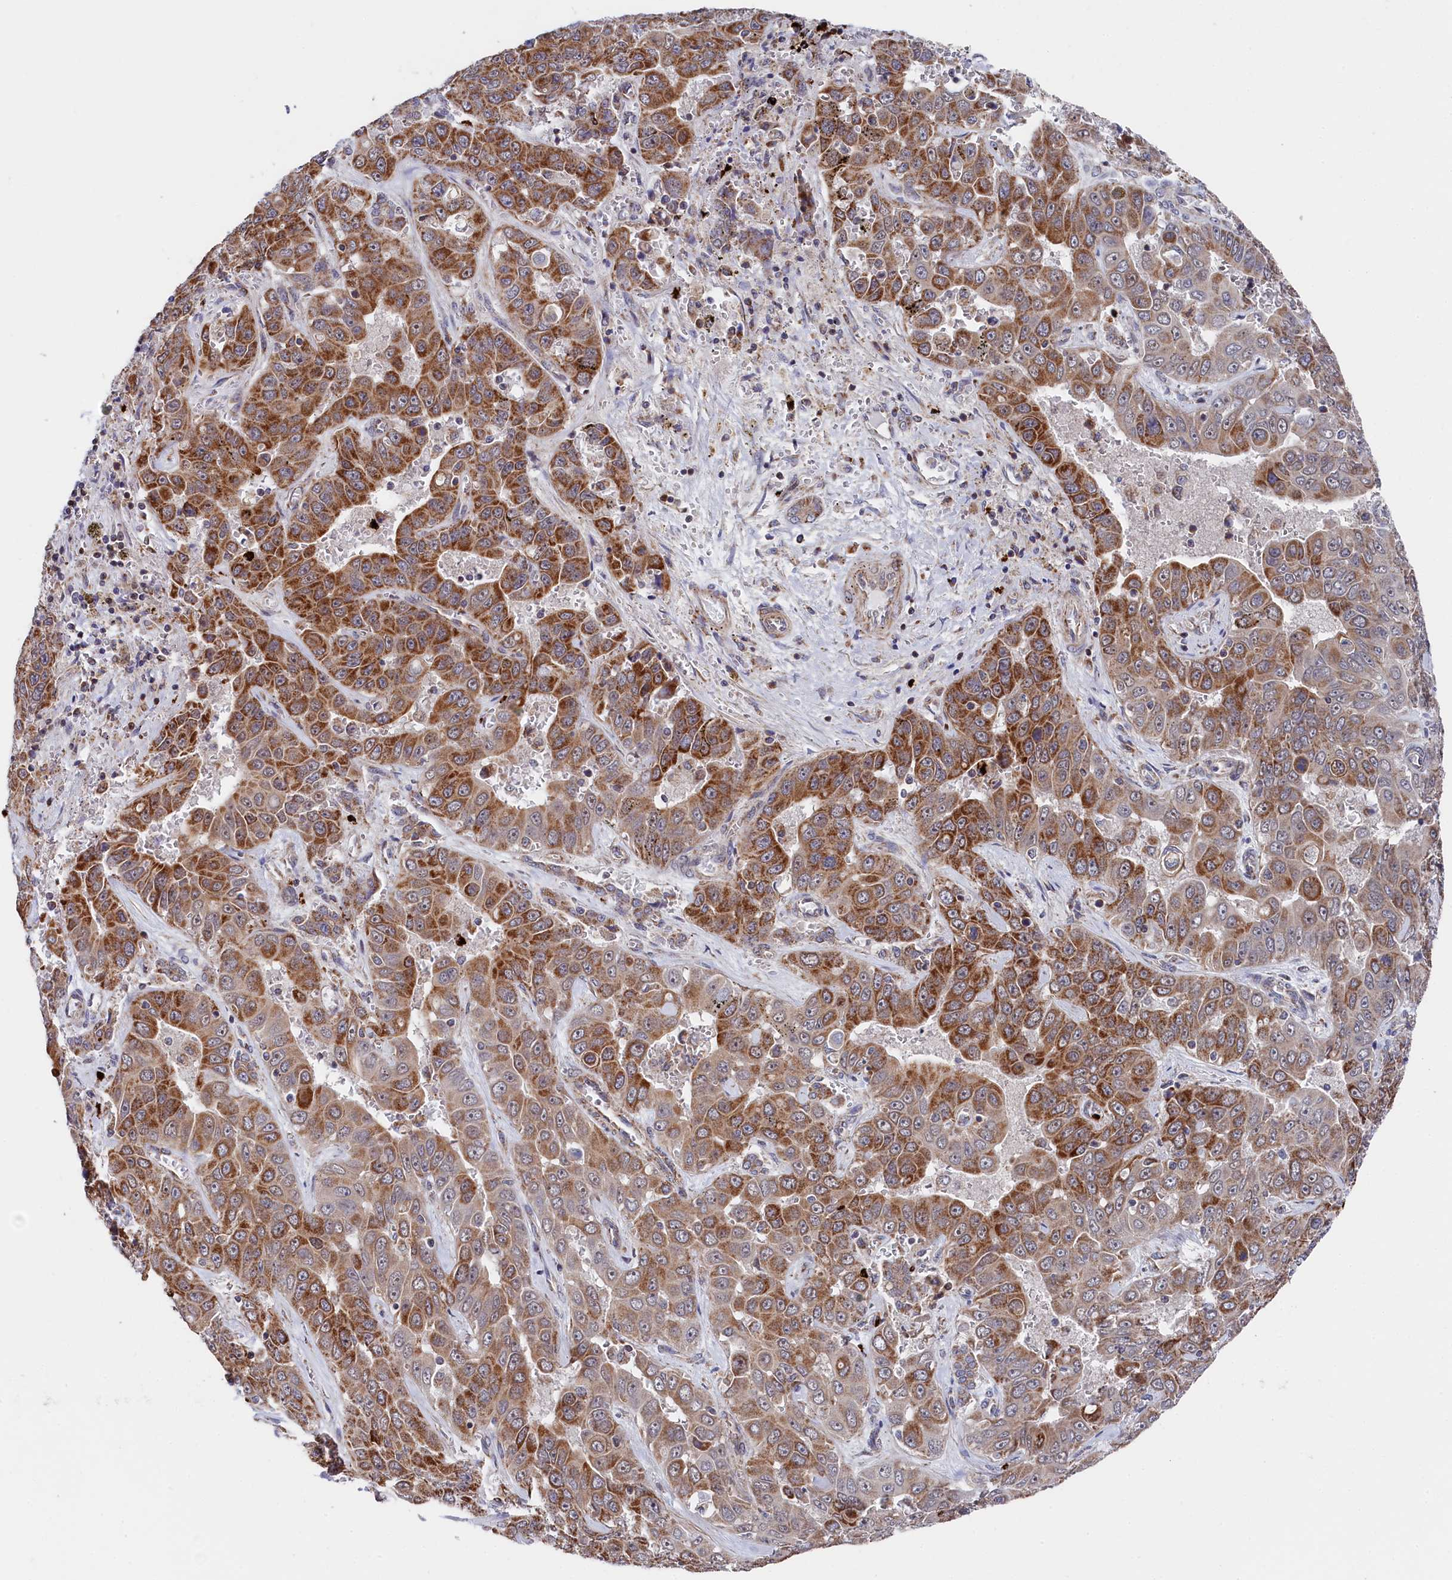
{"staining": {"intensity": "moderate", "quantity": ">75%", "location": "cytoplasmic/membranous"}, "tissue": "liver cancer", "cell_type": "Tumor cells", "image_type": "cancer", "snomed": [{"axis": "morphology", "description": "Cholangiocarcinoma"}, {"axis": "topography", "description": "Liver"}], "caption": "High-power microscopy captured an immunohistochemistry (IHC) micrograph of cholangiocarcinoma (liver), revealing moderate cytoplasmic/membranous staining in about >75% of tumor cells.", "gene": "CHCHD1", "patient": {"sex": "female", "age": 52}}